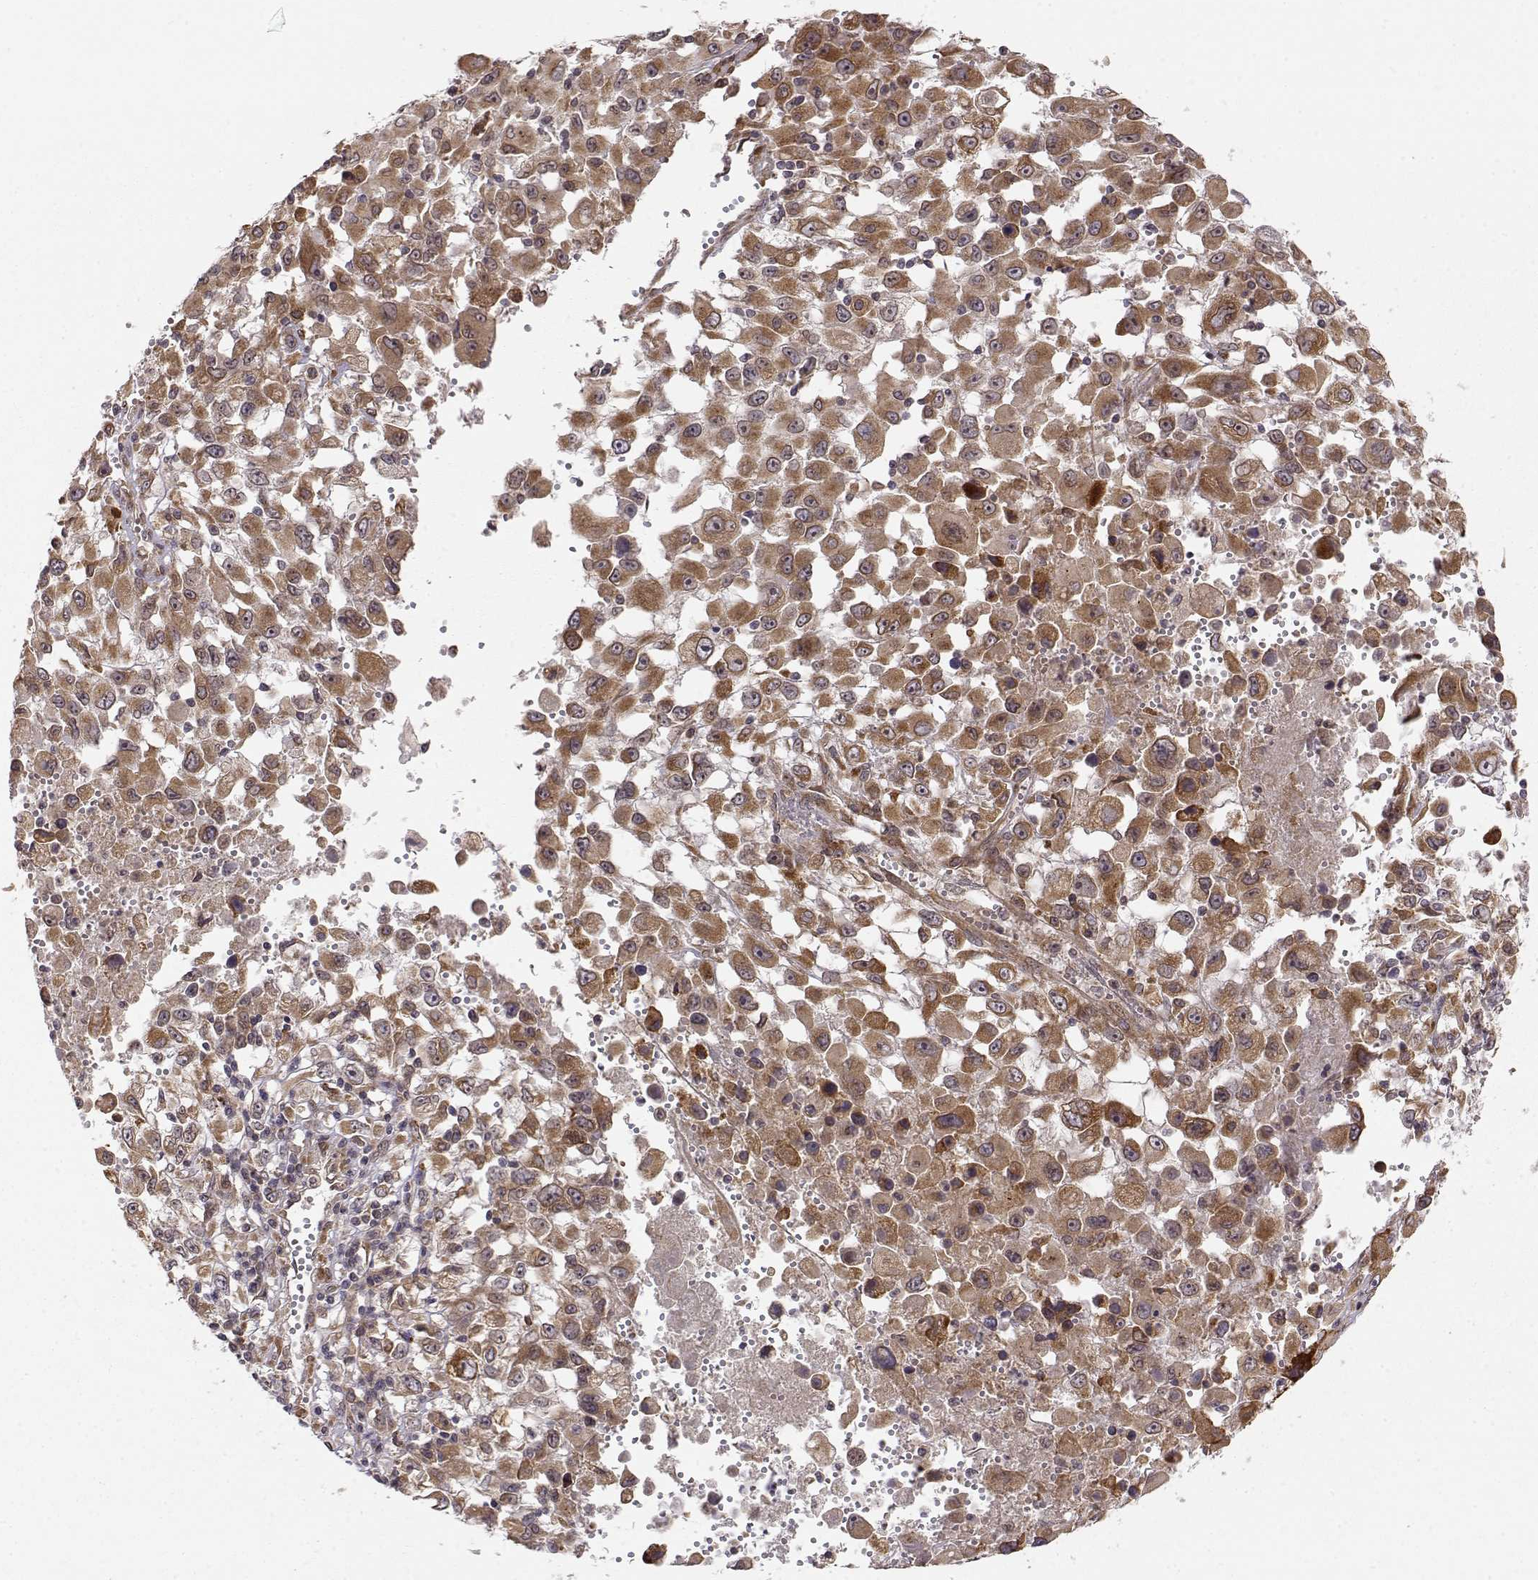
{"staining": {"intensity": "moderate", "quantity": ">75%", "location": "cytoplasmic/membranous"}, "tissue": "melanoma", "cell_type": "Tumor cells", "image_type": "cancer", "snomed": [{"axis": "morphology", "description": "Malignant melanoma, Metastatic site"}, {"axis": "topography", "description": "Soft tissue"}], "caption": "Protein staining of malignant melanoma (metastatic site) tissue exhibits moderate cytoplasmic/membranous positivity in approximately >75% of tumor cells.", "gene": "ERGIC2", "patient": {"sex": "male", "age": 50}}